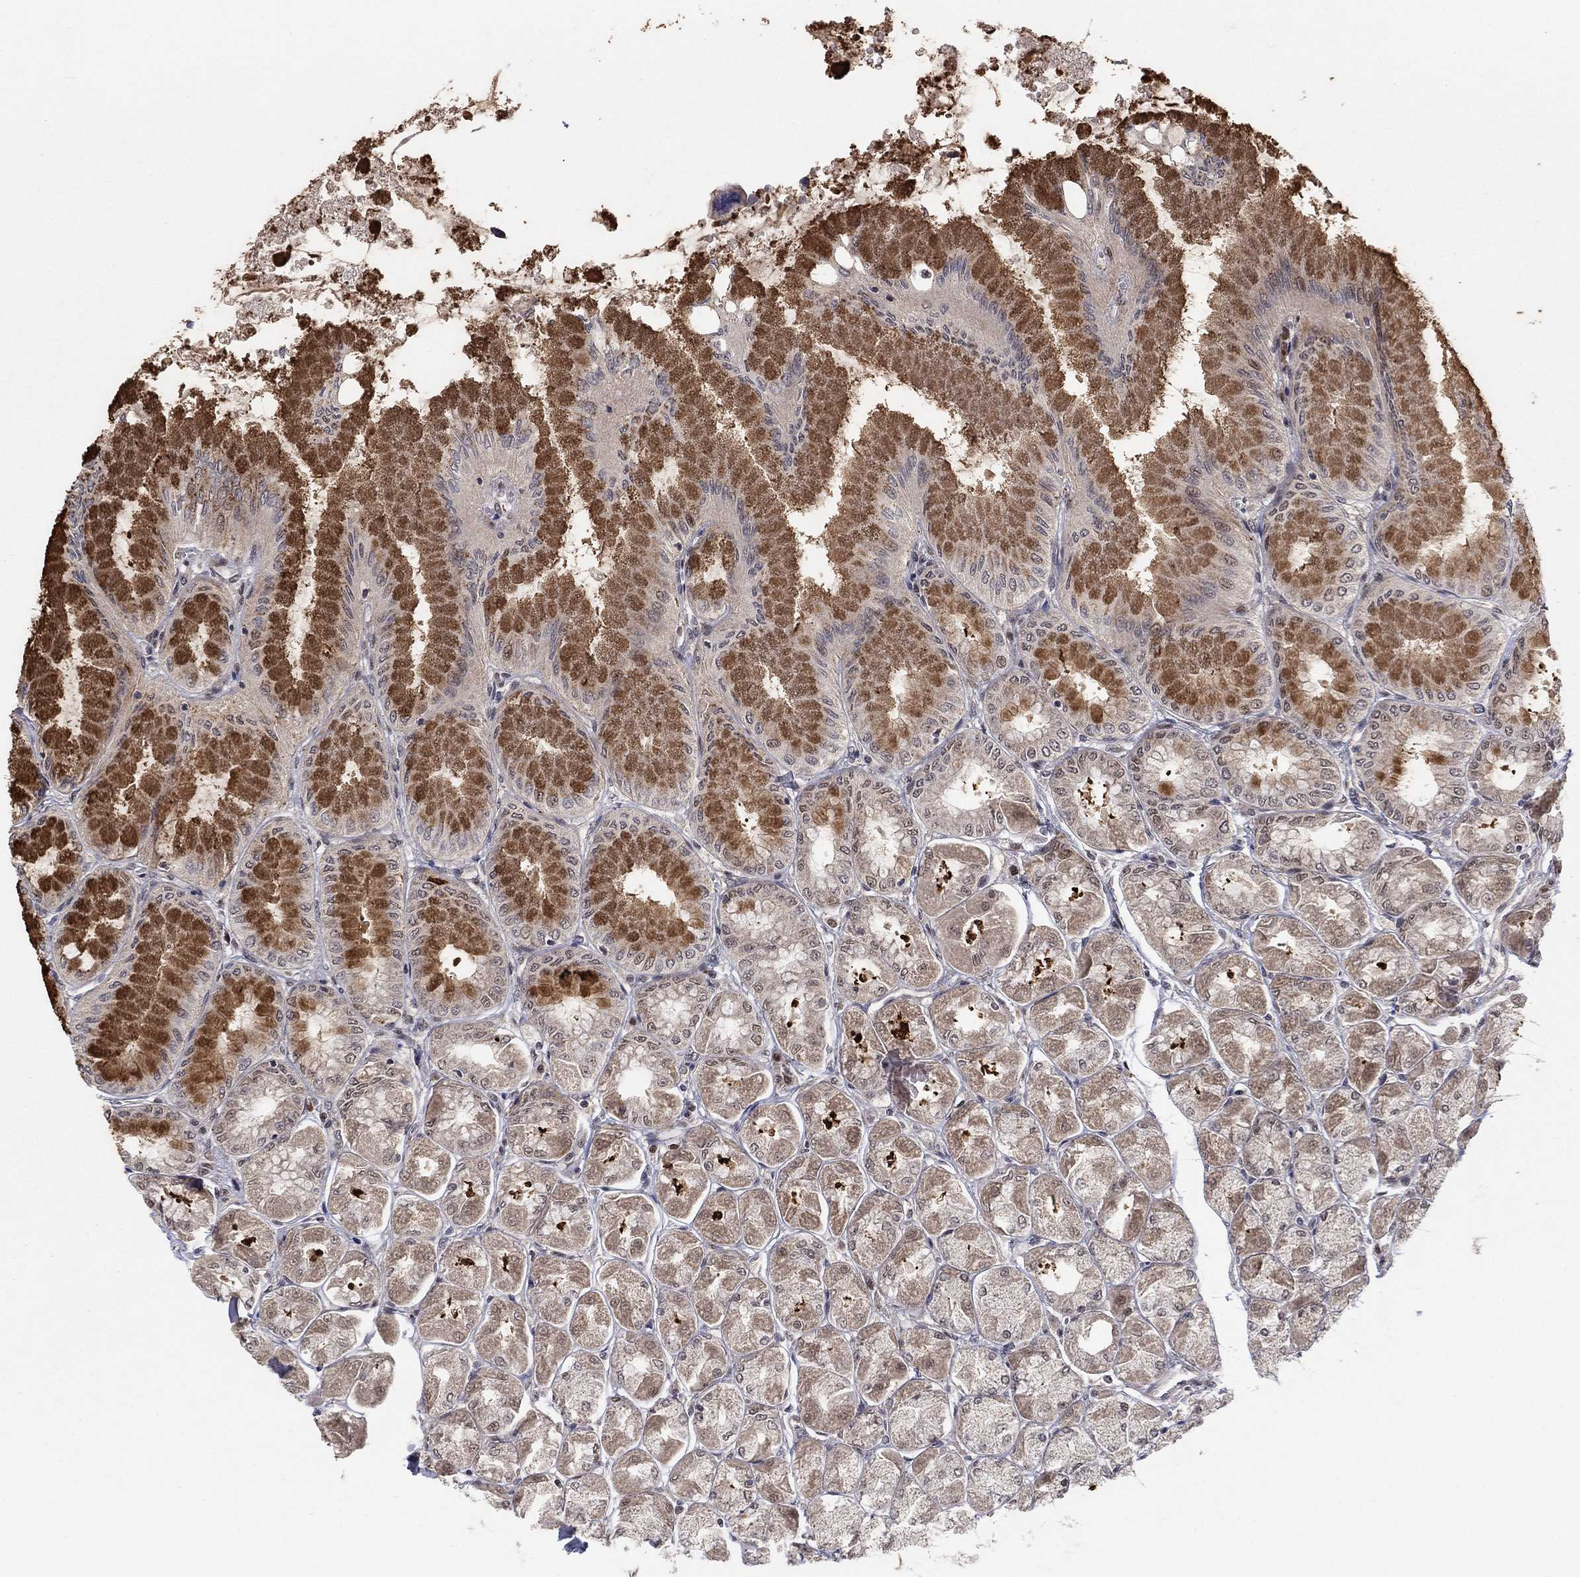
{"staining": {"intensity": "strong", "quantity": "25%-75%", "location": "cytoplasmic/membranous"}, "tissue": "stomach", "cell_type": "Glandular cells", "image_type": "normal", "snomed": [{"axis": "morphology", "description": "Normal tissue, NOS"}, {"axis": "topography", "description": "Stomach, upper"}], "caption": "Immunohistochemistry (IHC) image of unremarkable stomach stained for a protein (brown), which shows high levels of strong cytoplasmic/membranous positivity in about 25%-75% of glandular cells.", "gene": "ZNF395", "patient": {"sex": "male", "age": 60}}